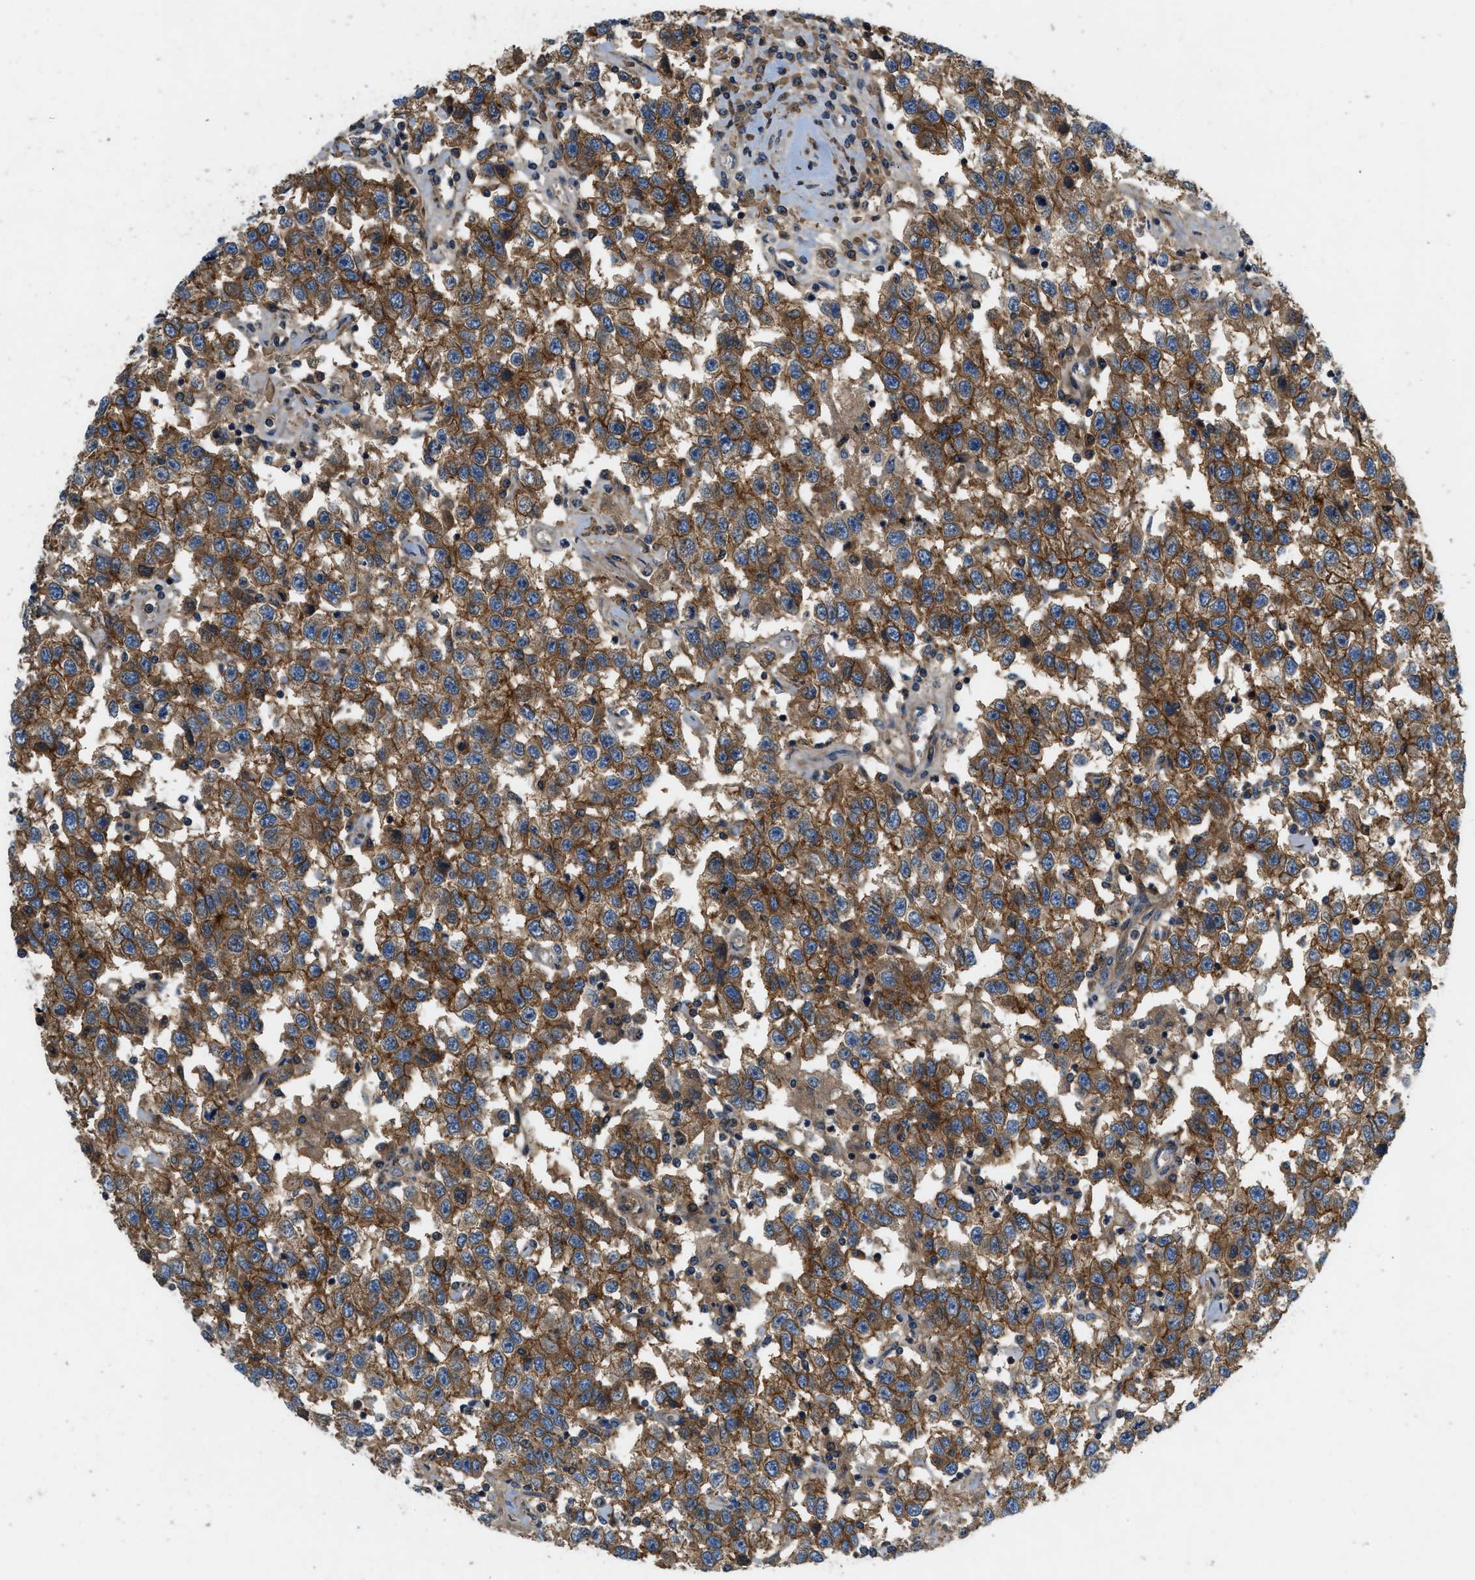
{"staining": {"intensity": "strong", "quantity": ">75%", "location": "cytoplasmic/membranous"}, "tissue": "testis cancer", "cell_type": "Tumor cells", "image_type": "cancer", "snomed": [{"axis": "morphology", "description": "Seminoma, NOS"}, {"axis": "topography", "description": "Testis"}], "caption": "Immunohistochemistry (DAB) staining of human testis cancer displays strong cytoplasmic/membranous protein positivity in approximately >75% of tumor cells.", "gene": "CNNM3", "patient": {"sex": "male", "age": 41}}